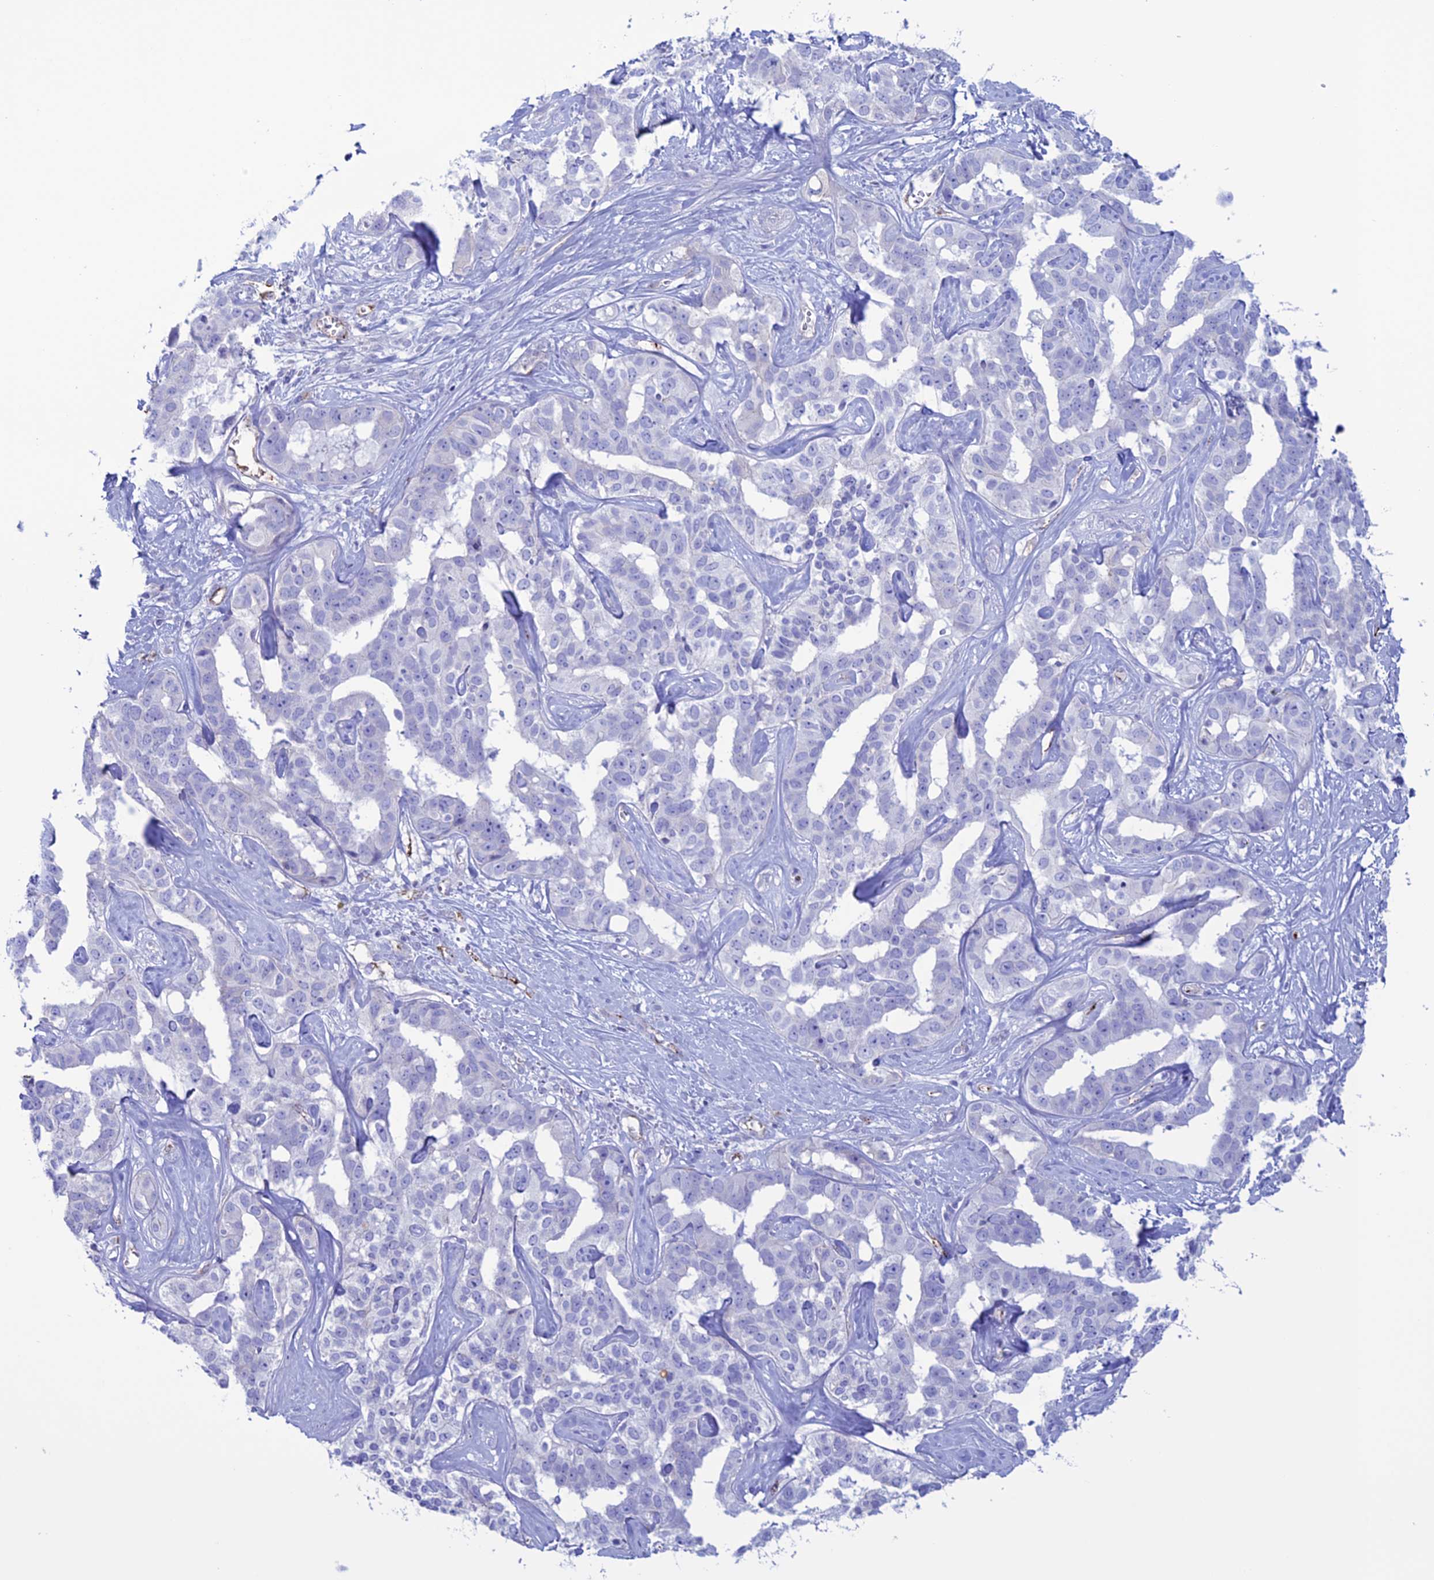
{"staining": {"intensity": "negative", "quantity": "none", "location": "none"}, "tissue": "liver cancer", "cell_type": "Tumor cells", "image_type": "cancer", "snomed": [{"axis": "morphology", "description": "Cholangiocarcinoma"}, {"axis": "topography", "description": "Liver"}], "caption": "Human liver cancer (cholangiocarcinoma) stained for a protein using IHC shows no expression in tumor cells.", "gene": "CDC42EP5", "patient": {"sex": "male", "age": 59}}